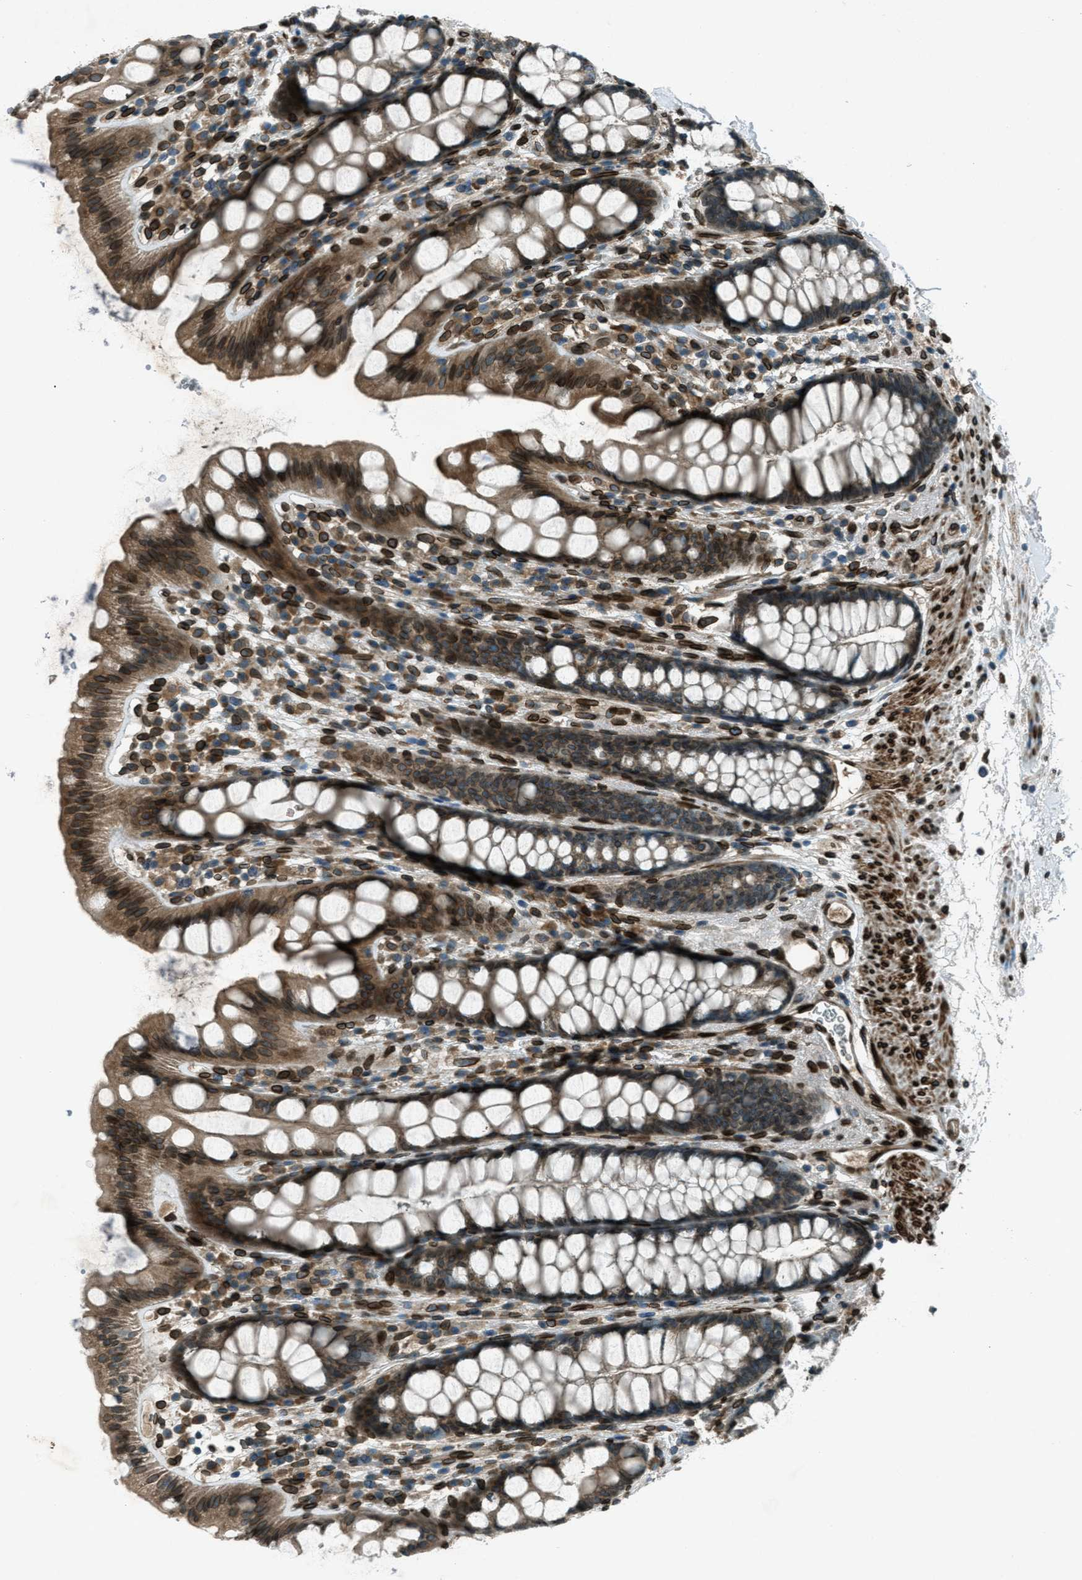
{"staining": {"intensity": "strong", "quantity": ">75%", "location": "cytoplasmic/membranous,nuclear"}, "tissue": "rectum", "cell_type": "Glandular cells", "image_type": "normal", "snomed": [{"axis": "morphology", "description": "Normal tissue, NOS"}, {"axis": "topography", "description": "Rectum"}], "caption": "A high amount of strong cytoplasmic/membranous,nuclear positivity is appreciated in approximately >75% of glandular cells in benign rectum. (DAB = brown stain, brightfield microscopy at high magnification).", "gene": "LEMD2", "patient": {"sex": "female", "age": 65}}